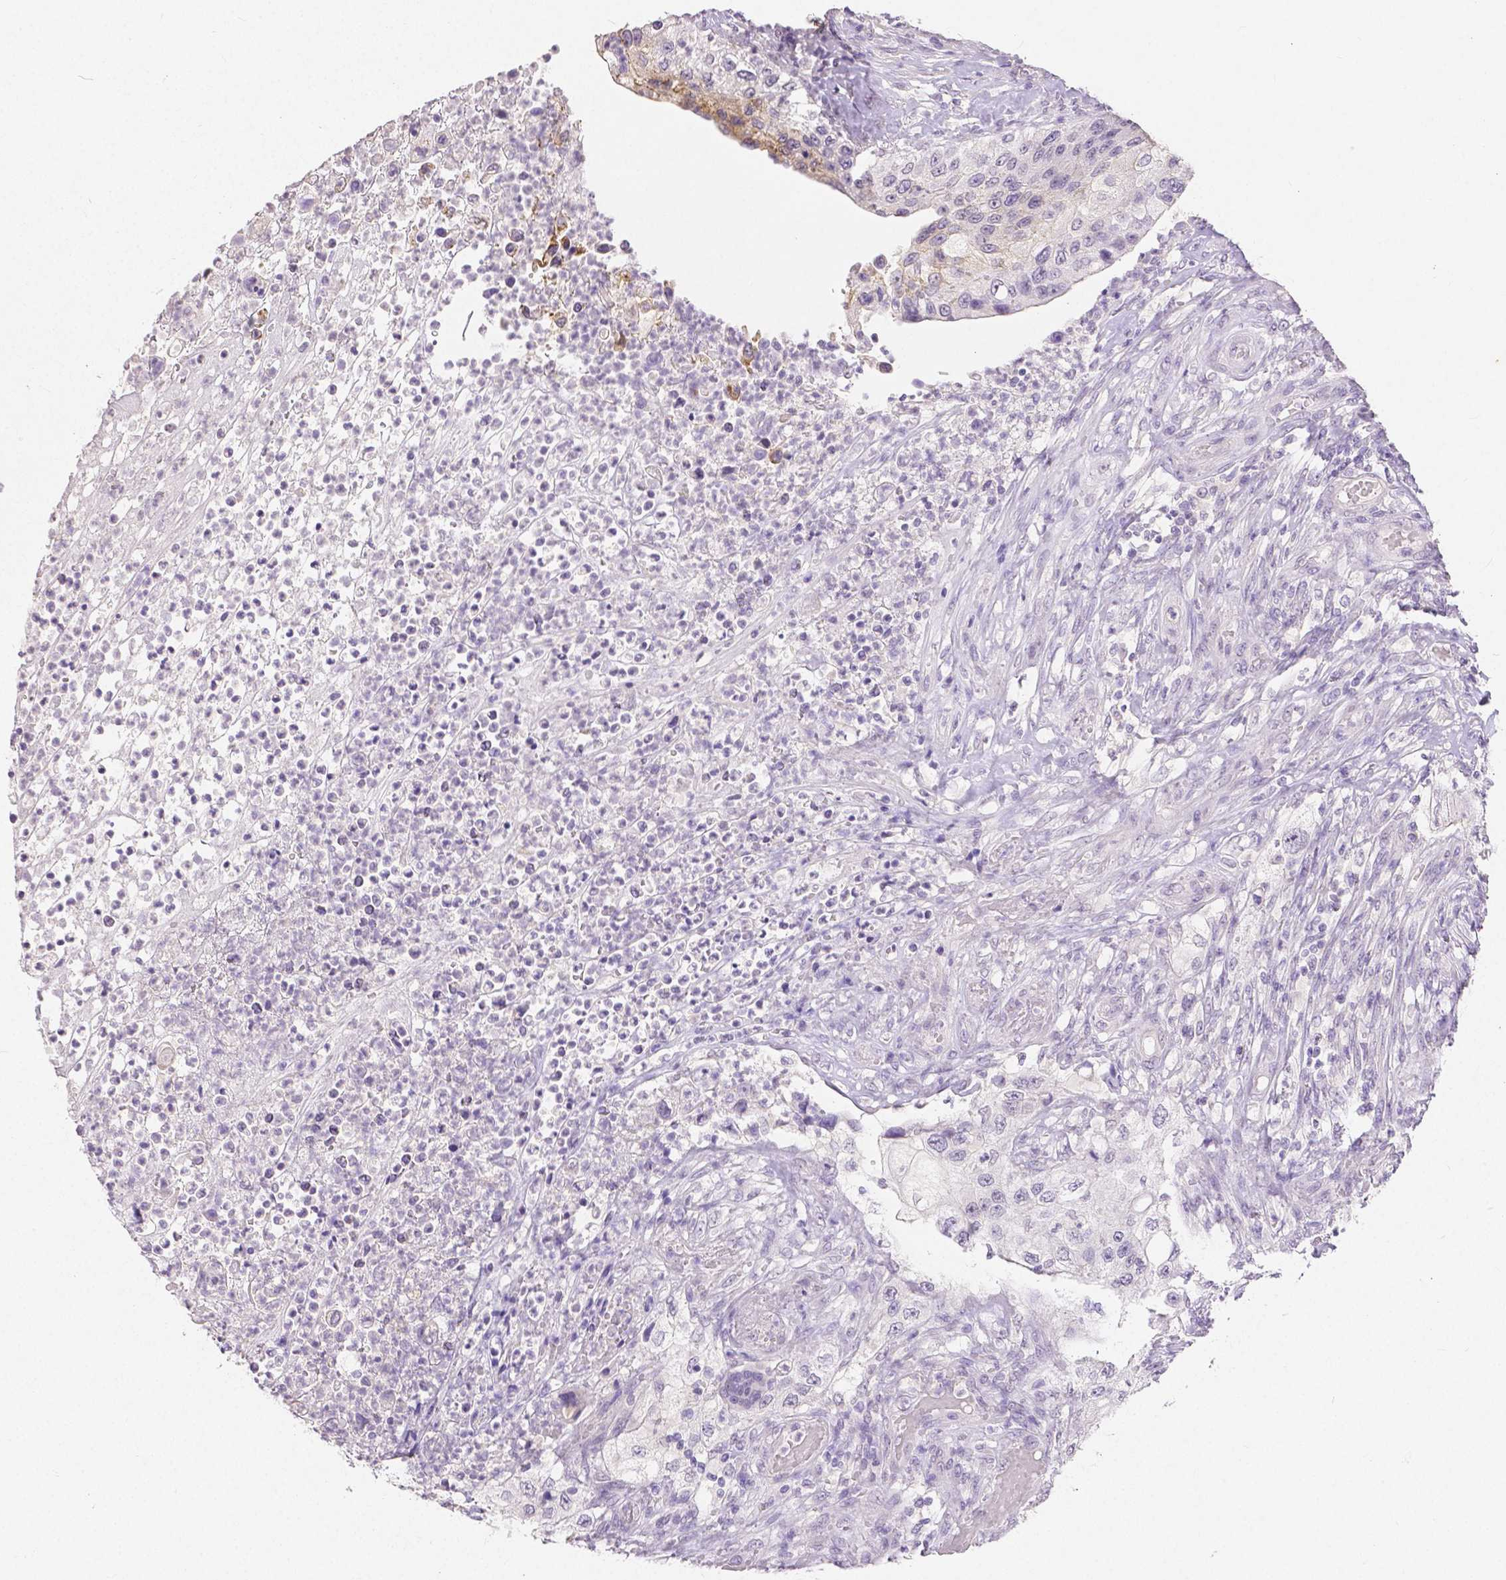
{"staining": {"intensity": "negative", "quantity": "none", "location": "none"}, "tissue": "urothelial cancer", "cell_type": "Tumor cells", "image_type": "cancer", "snomed": [{"axis": "morphology", "description": "Urothelial carcinoma, High grade"}, {"axis": "topography", "description": "Urinary bladder"}], "caption": "IHC image of neoplastic tissue: urothelial cancer stained with DAB (3,3'-diaminobenzidine) displays no significant protein positivity in tumor cells.", "gene": "OCLN", "patient": {"sex": "female", "age": 60}}